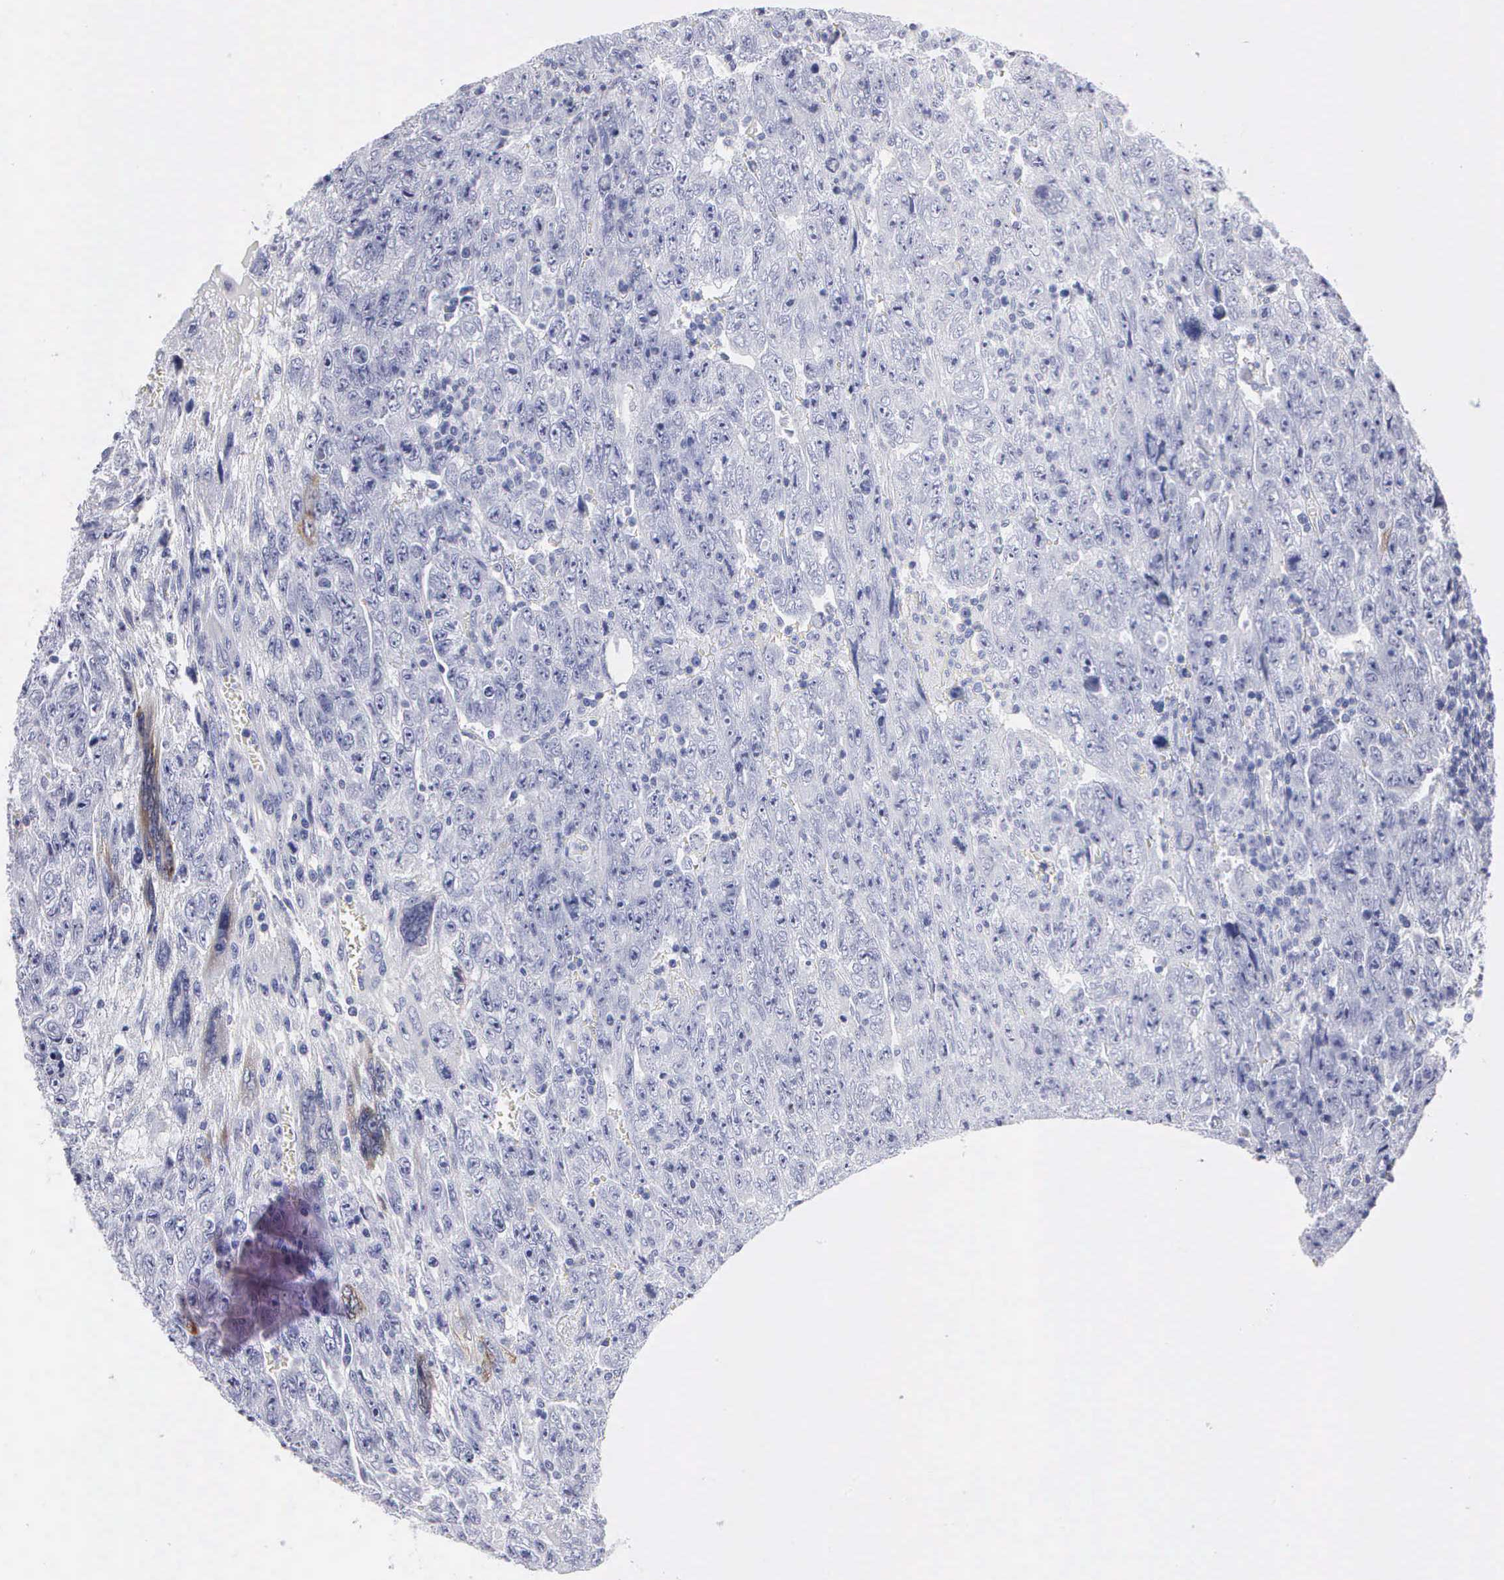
{"staining": {"intensity": "negative", "quantity": "none", "location": "none"}, "tissue": "testis cancer", "cell_type": "Tumor cells", "image_type": "cancer", "snomed": [{"axis": "morphology", "description": "Carcinoma, Embryonal, NOS"}, {"axis": "topography", "description": "Testis"}], "caption": "Tumor cells show no significant protein expression in testis cancer (embryonal carcinoma).", "gene": "CYP19A1", "patient": {"sex": "male", "age": 28}}